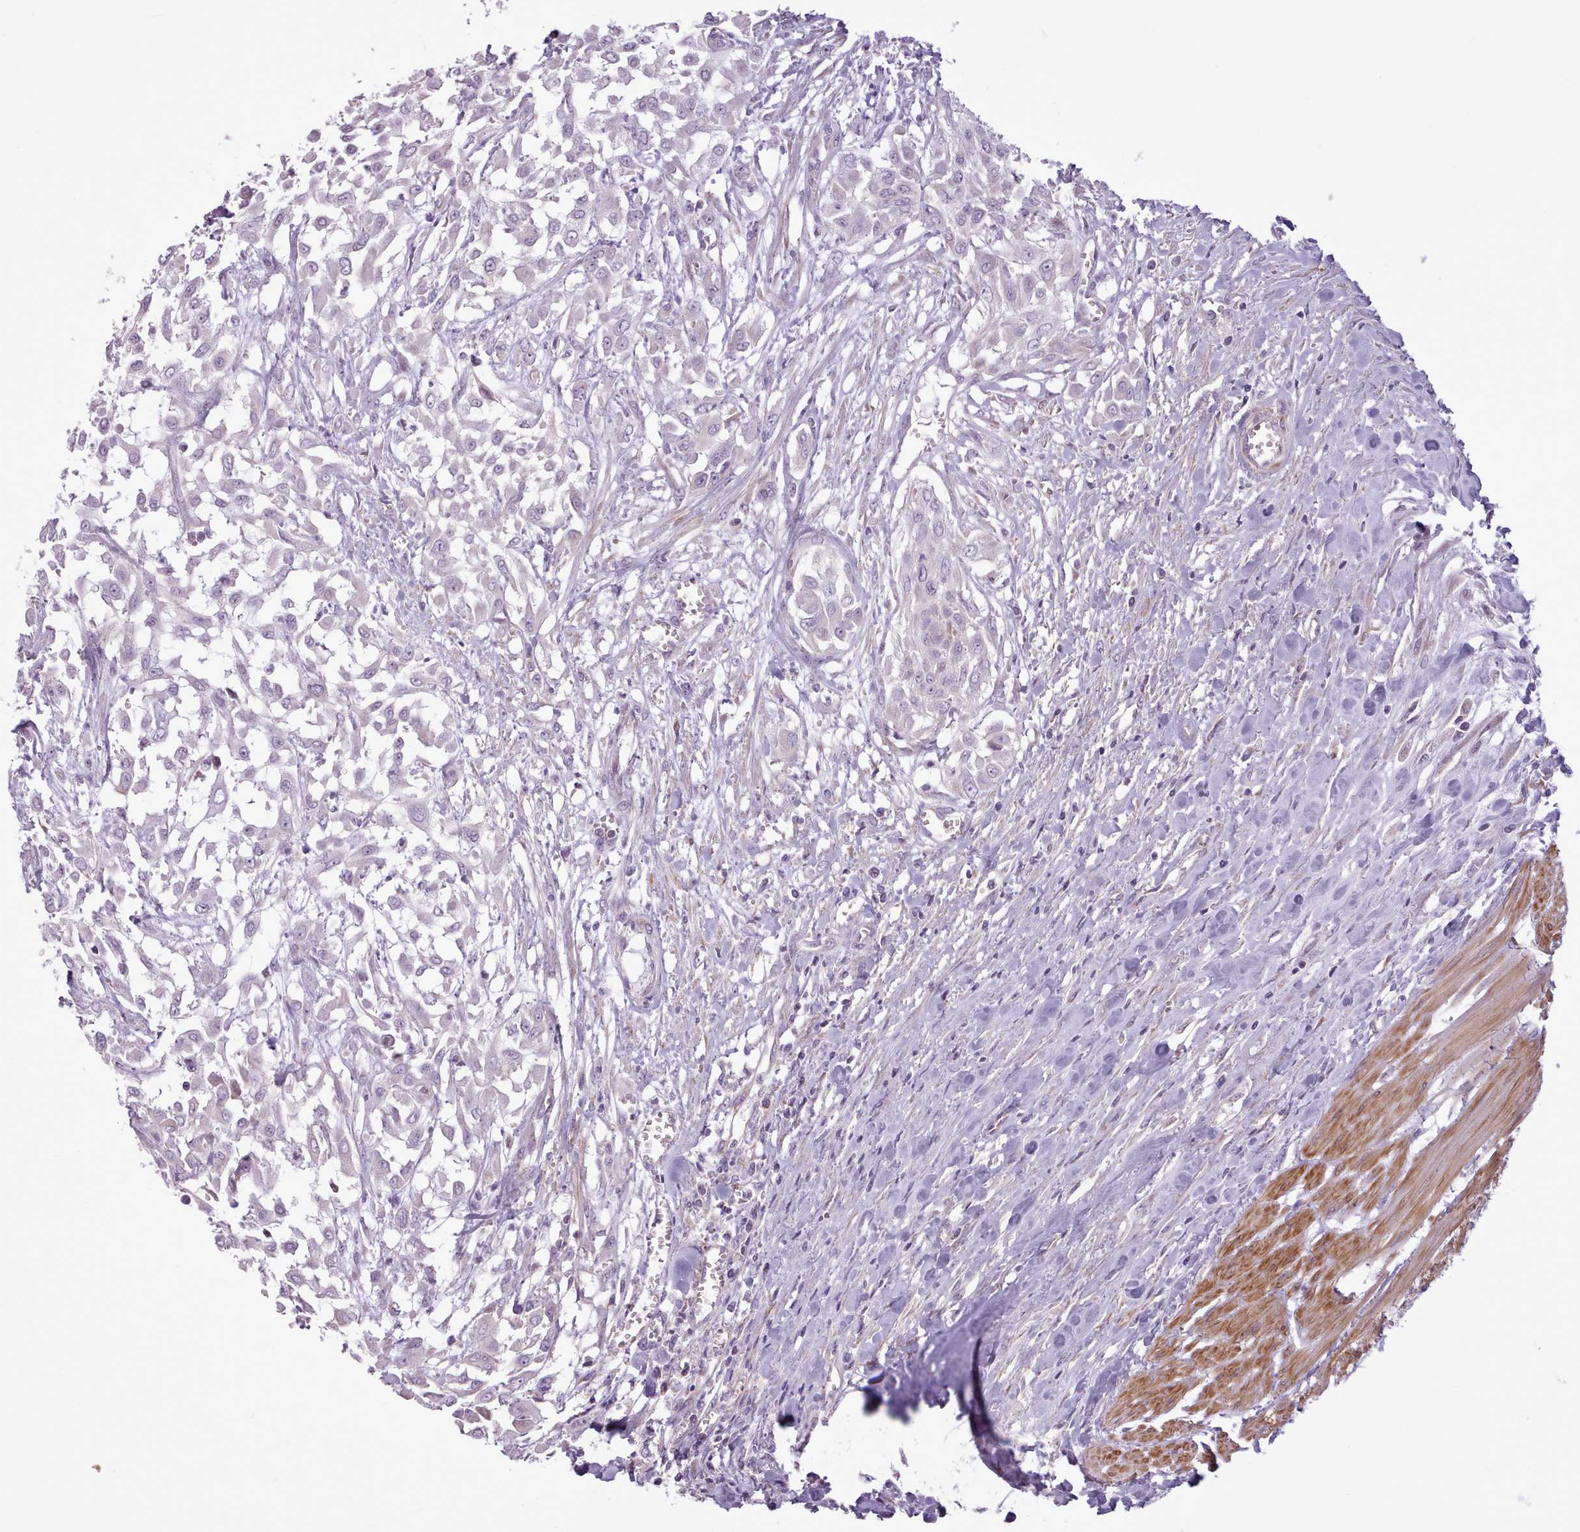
{"staining": {"intensity": "negative", "quantity": "none", "location": "none"}, "tissue": "urothelial cancer", "cell_type": "Tumor cells", "image_type": "cancer", "snomed": [{"axis": "morphology", "description": "Urothelial carcinoma, High grade"}, {"axis": "topography", "description": "Urinary bladder"}], "caption": "Photomicrograph shows no protein staining in tumor cells of urothelial carcinoma (high-grade) tissue. Brightfield microscopy of immunohistochemistry (IHC) stained with DAB (brown) and hematoxylin (blue), captured at high magnification.", "gene": "AVL9", "patient": {"sex": "male", "age": 57}}